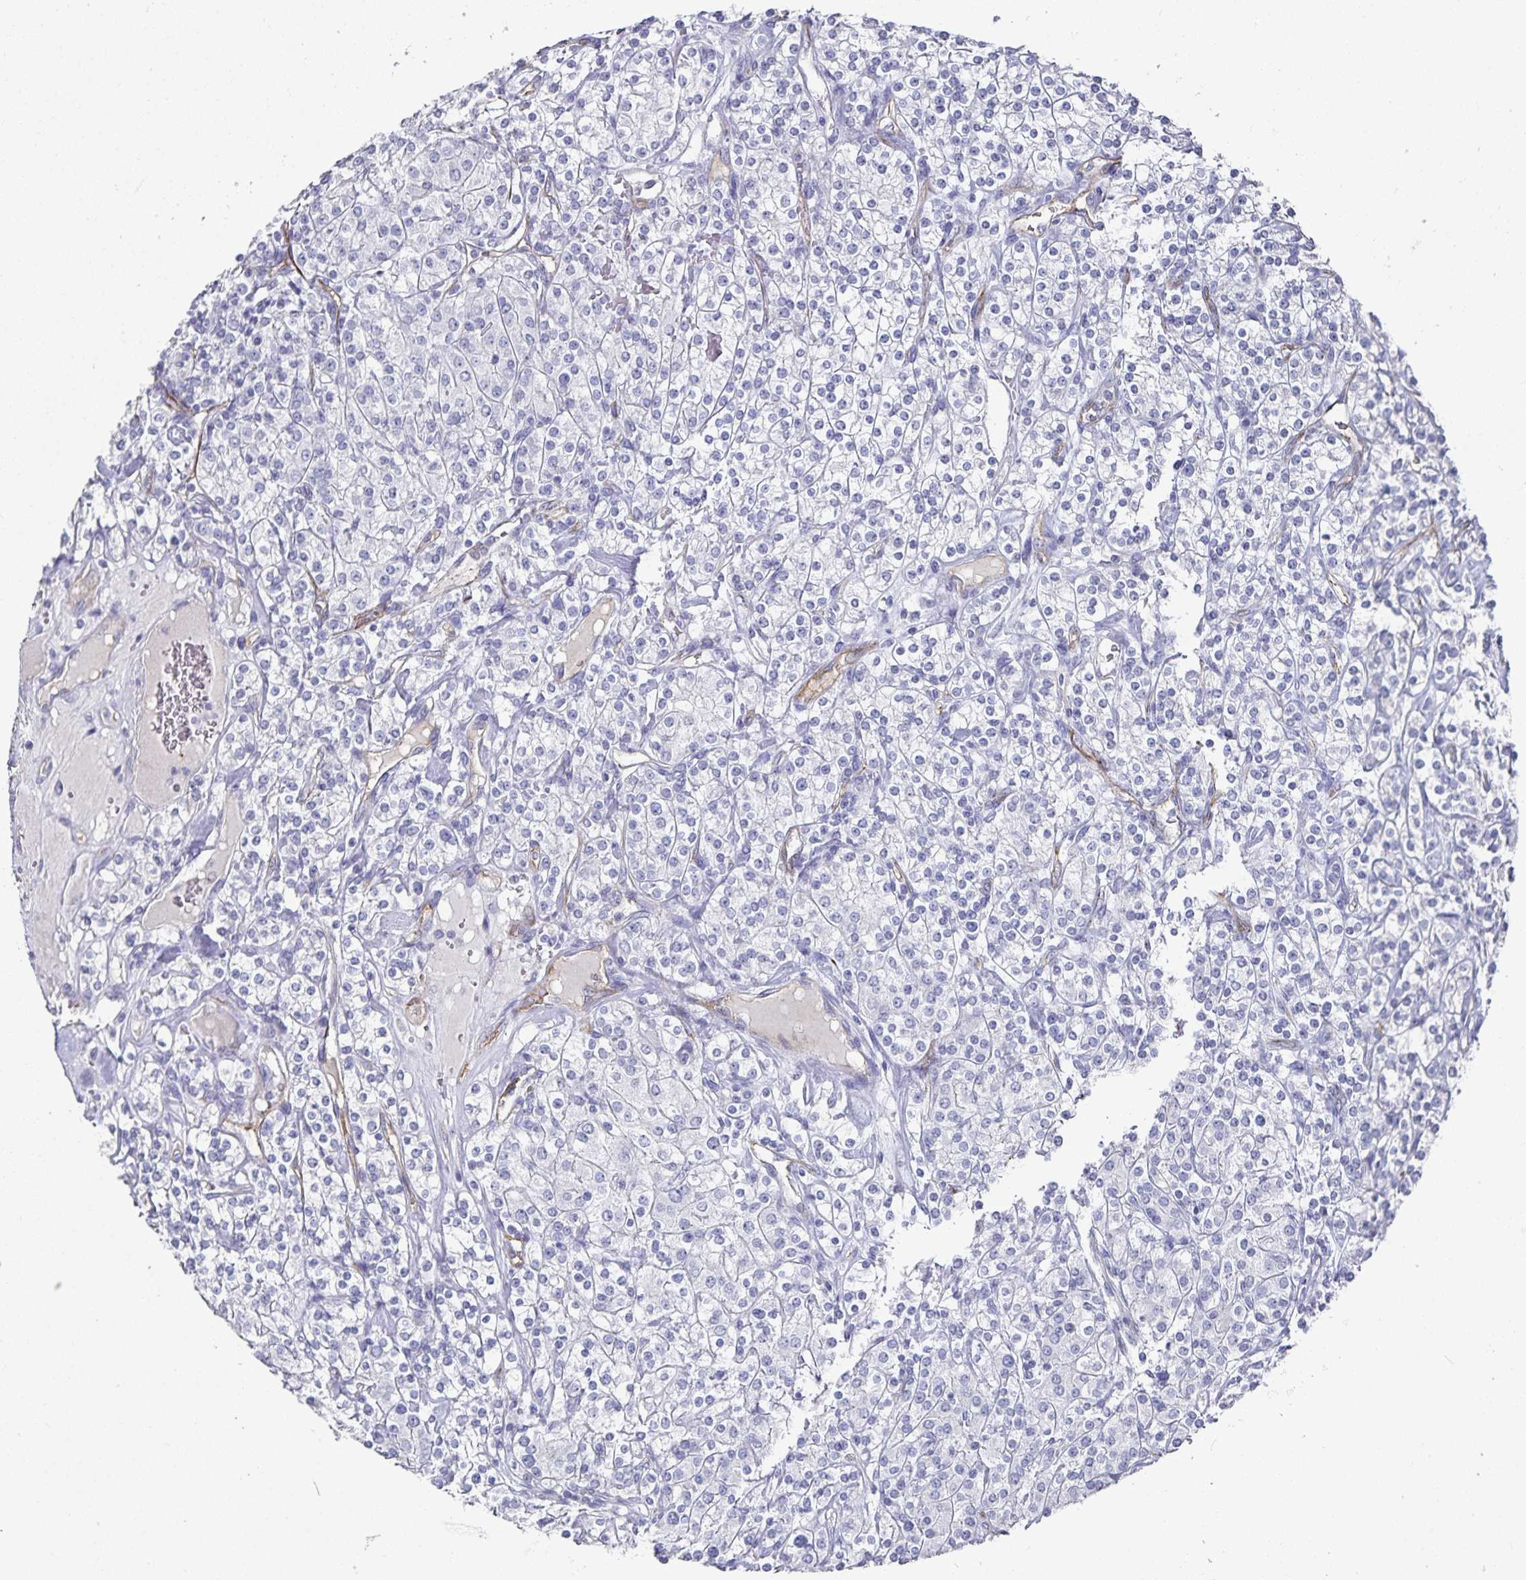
{"staining": {"intensity": "negative", "quantity": "none", "location": "none"}, "tissue": "renal cancer", "cell_type": "Tumor cells", "image_type": "cancer", "snomed": [{"axis": "morphology", "description": "Adenocarcinoma, NOS"}, {"axis": "topography", "description": "Kidney"}], "caption": "Renal cancer stained for a protein using IHC demonstrates no positivity tumor cells.", "gene": "PODXL", "patient": {"sex": "male", "age": 77}}